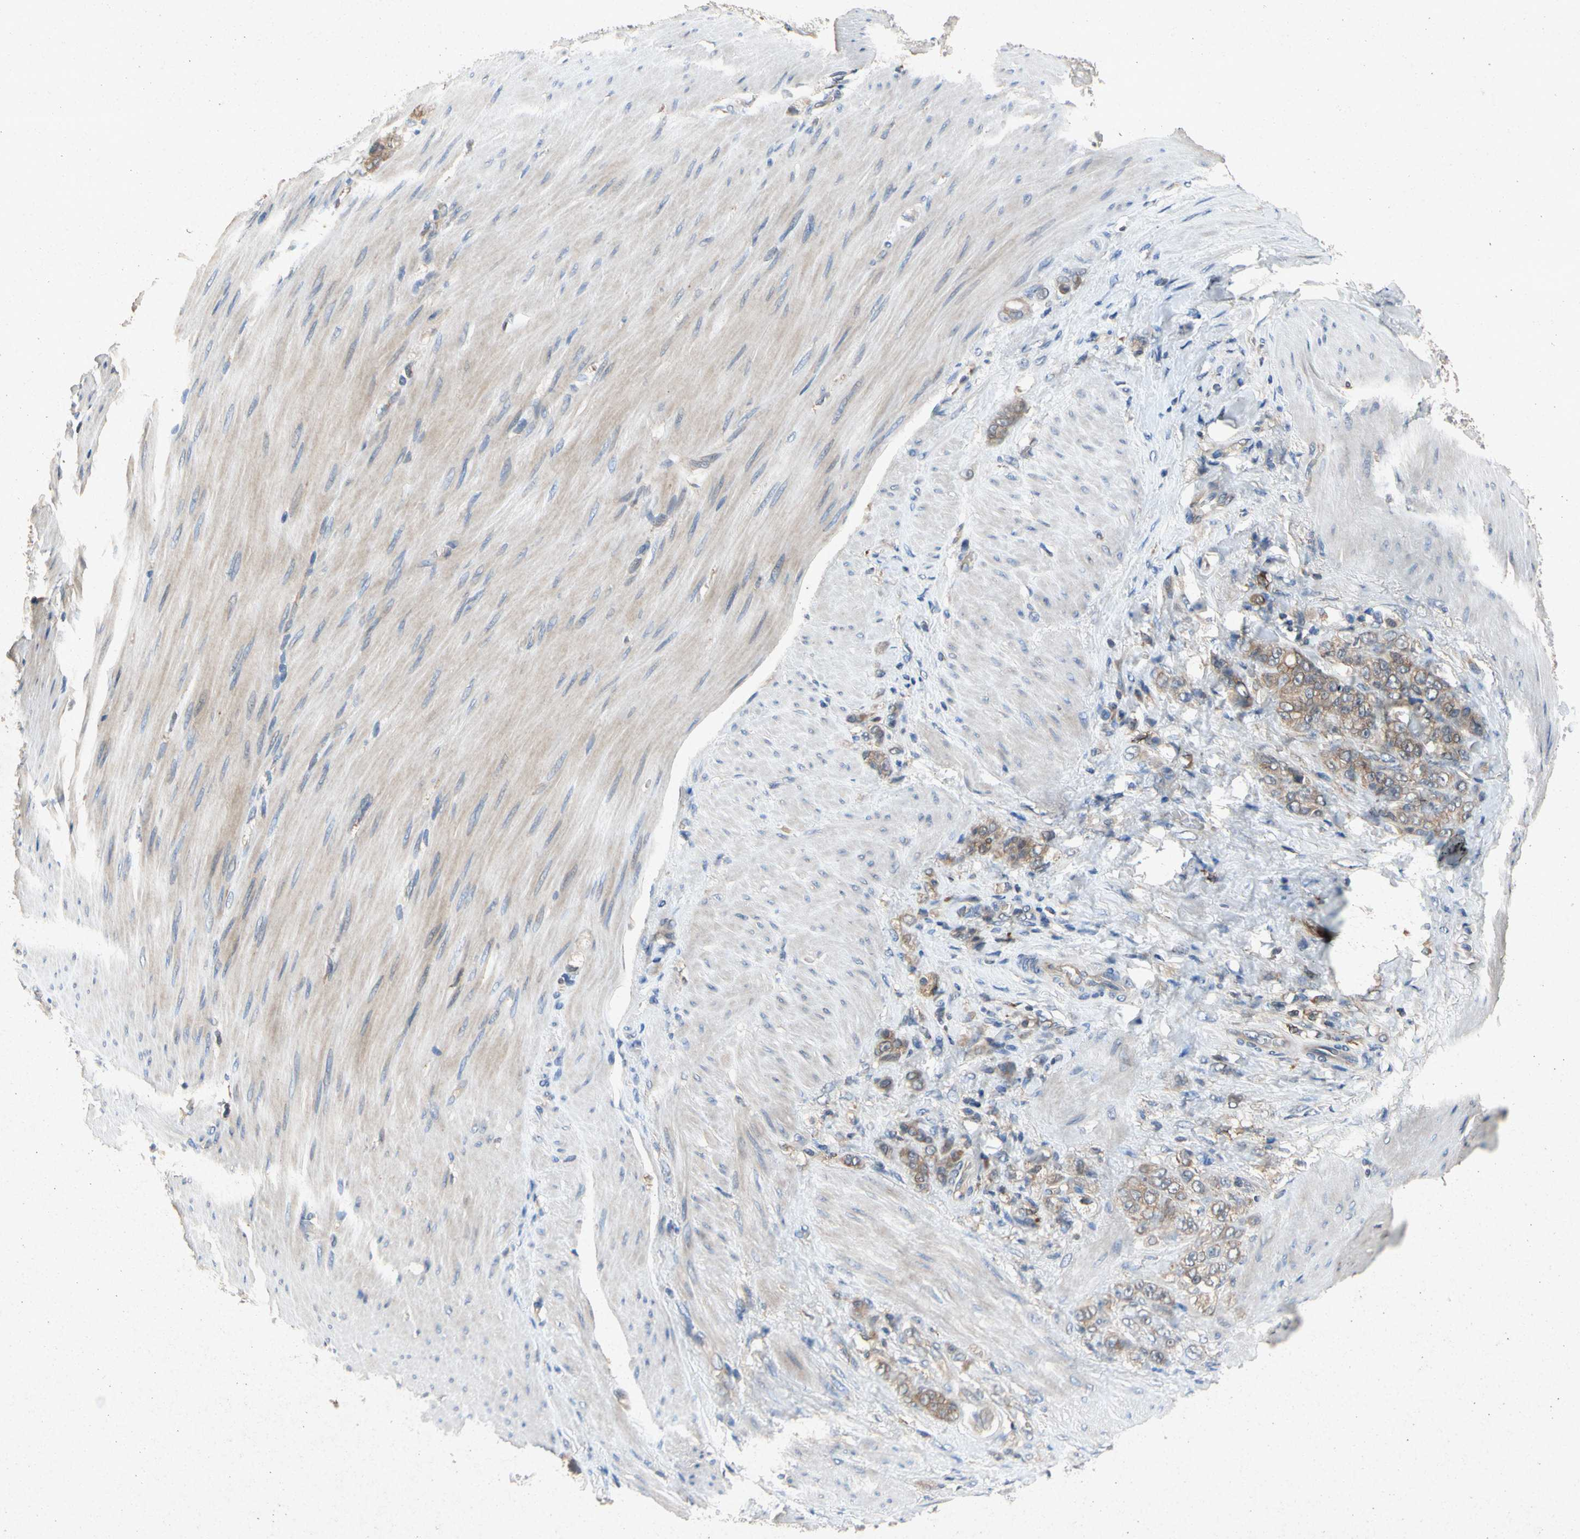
{"staining": {"intensity": "moderate", "quantity": ">75%", "location": "cytoplasmic/membranous"}, "tissue": "stomach cancer", "cell_type": "Tumor cells", "image_type": "cancer", "snomed": [{"axis": "morphology", "description": "Adenocarcinoma, NOS"}, {"axis": "topography", "description": "Stomach"}], "caption": "Immunohistochemical staining of stomach adenocarcinoma reveals medium levels of moderate cytoplasmic/membranous protein positivity in about >75% of tumor cells.", "gene": "RPS6KA1", "patient": {"sex": "male", "age": 82}}